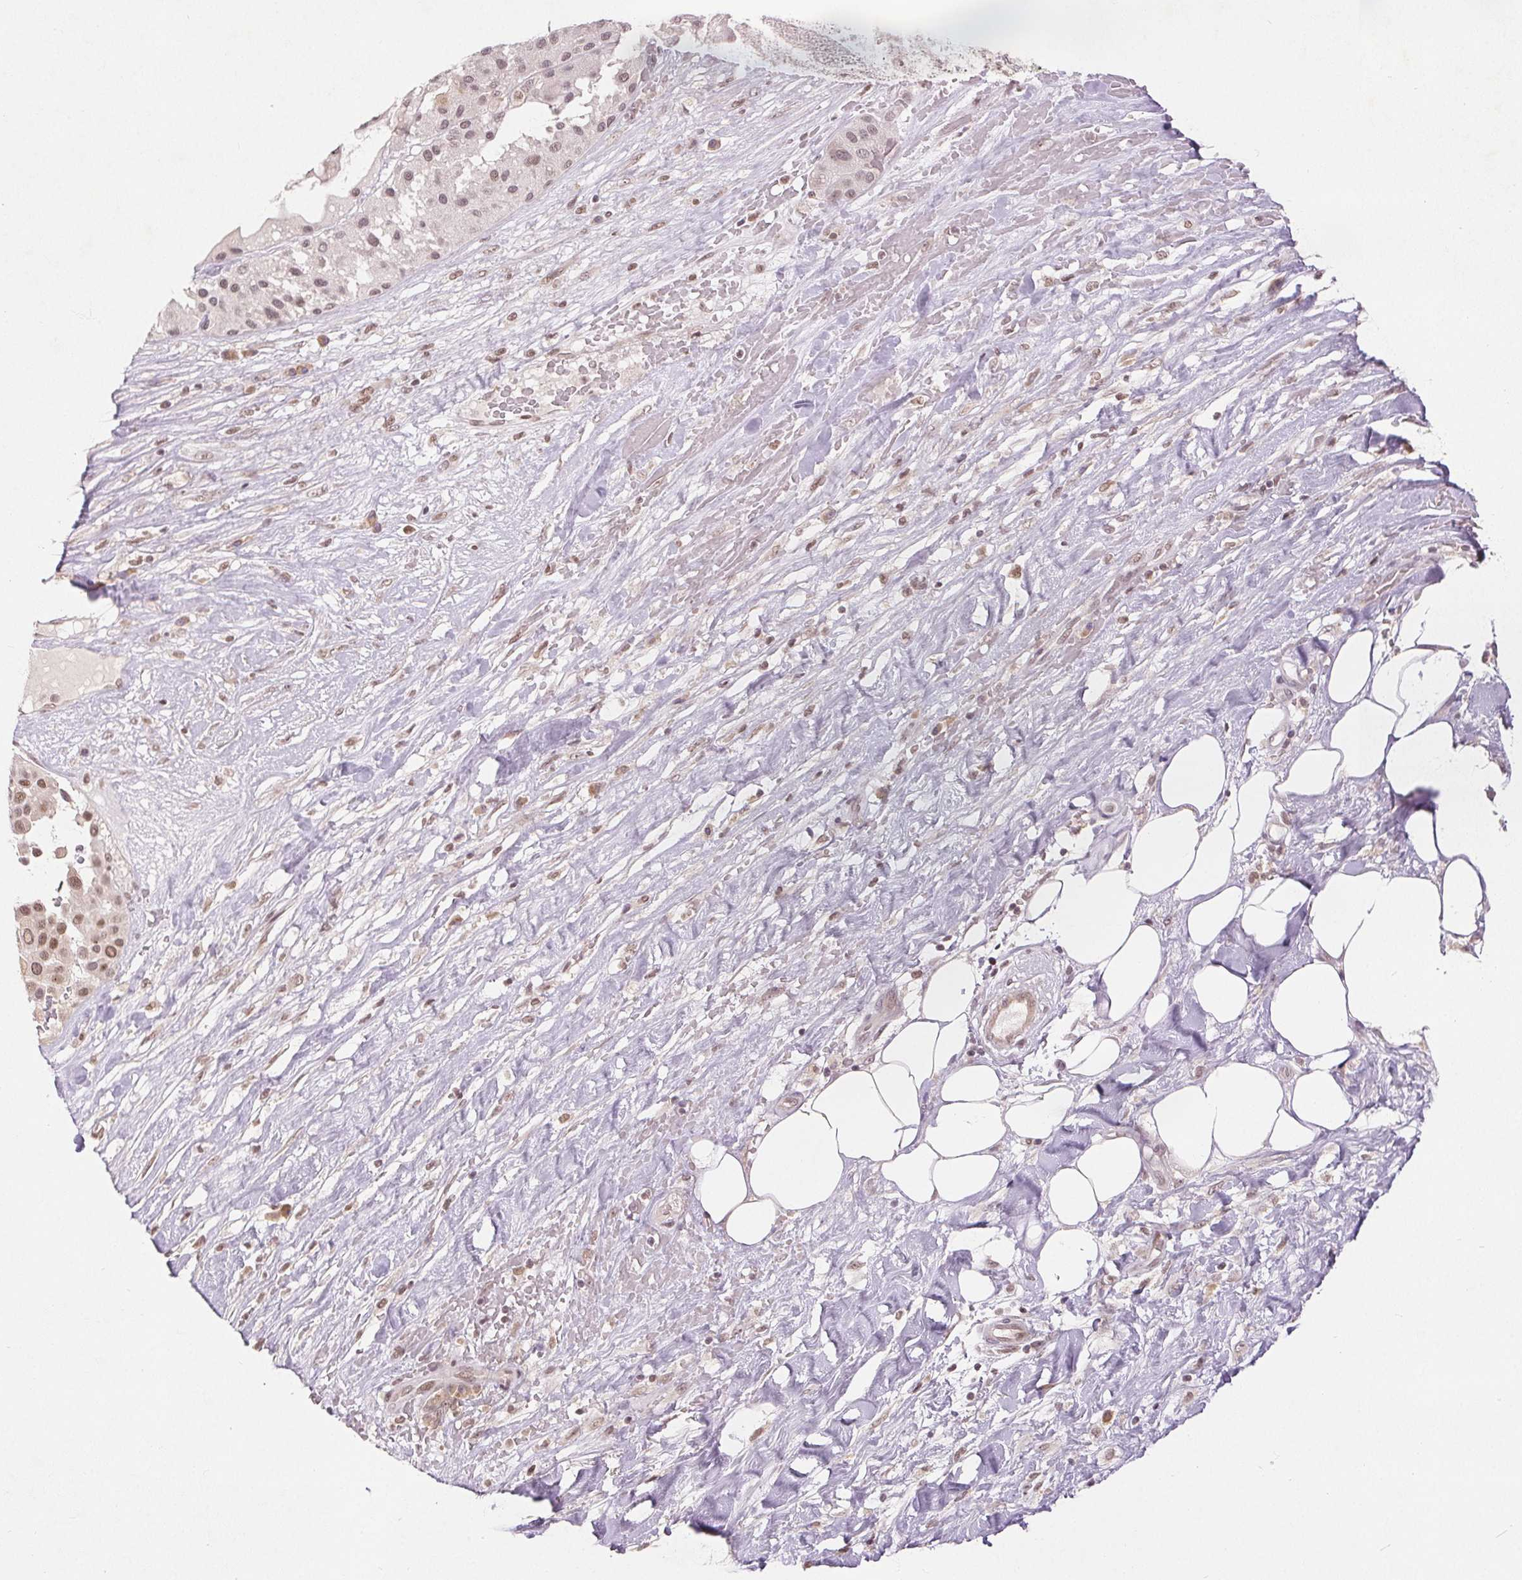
{"staining": {"intensity": "moderate", "quantity": "<25%", "location": "nuclear"}, "tissue": "melanoma", "cell_type": "Tumor cells", "image_type": "cancer", "snomed": [{"axis": "morphology", "description": "Malignant melanoma, Metastatic site"}, {"axis": "topography", "description": "Smooth muscle"}], "caption": "IHC of human malignant melanoma (metastatic site) demonstrates low levels of moderate nuclear staining in about <25% of tumor cells. (brown staining indicates protein expression, while blue staining denotes nuclei).", "gene": "DEK", "patient": {"sex": "male", "age": 41}}